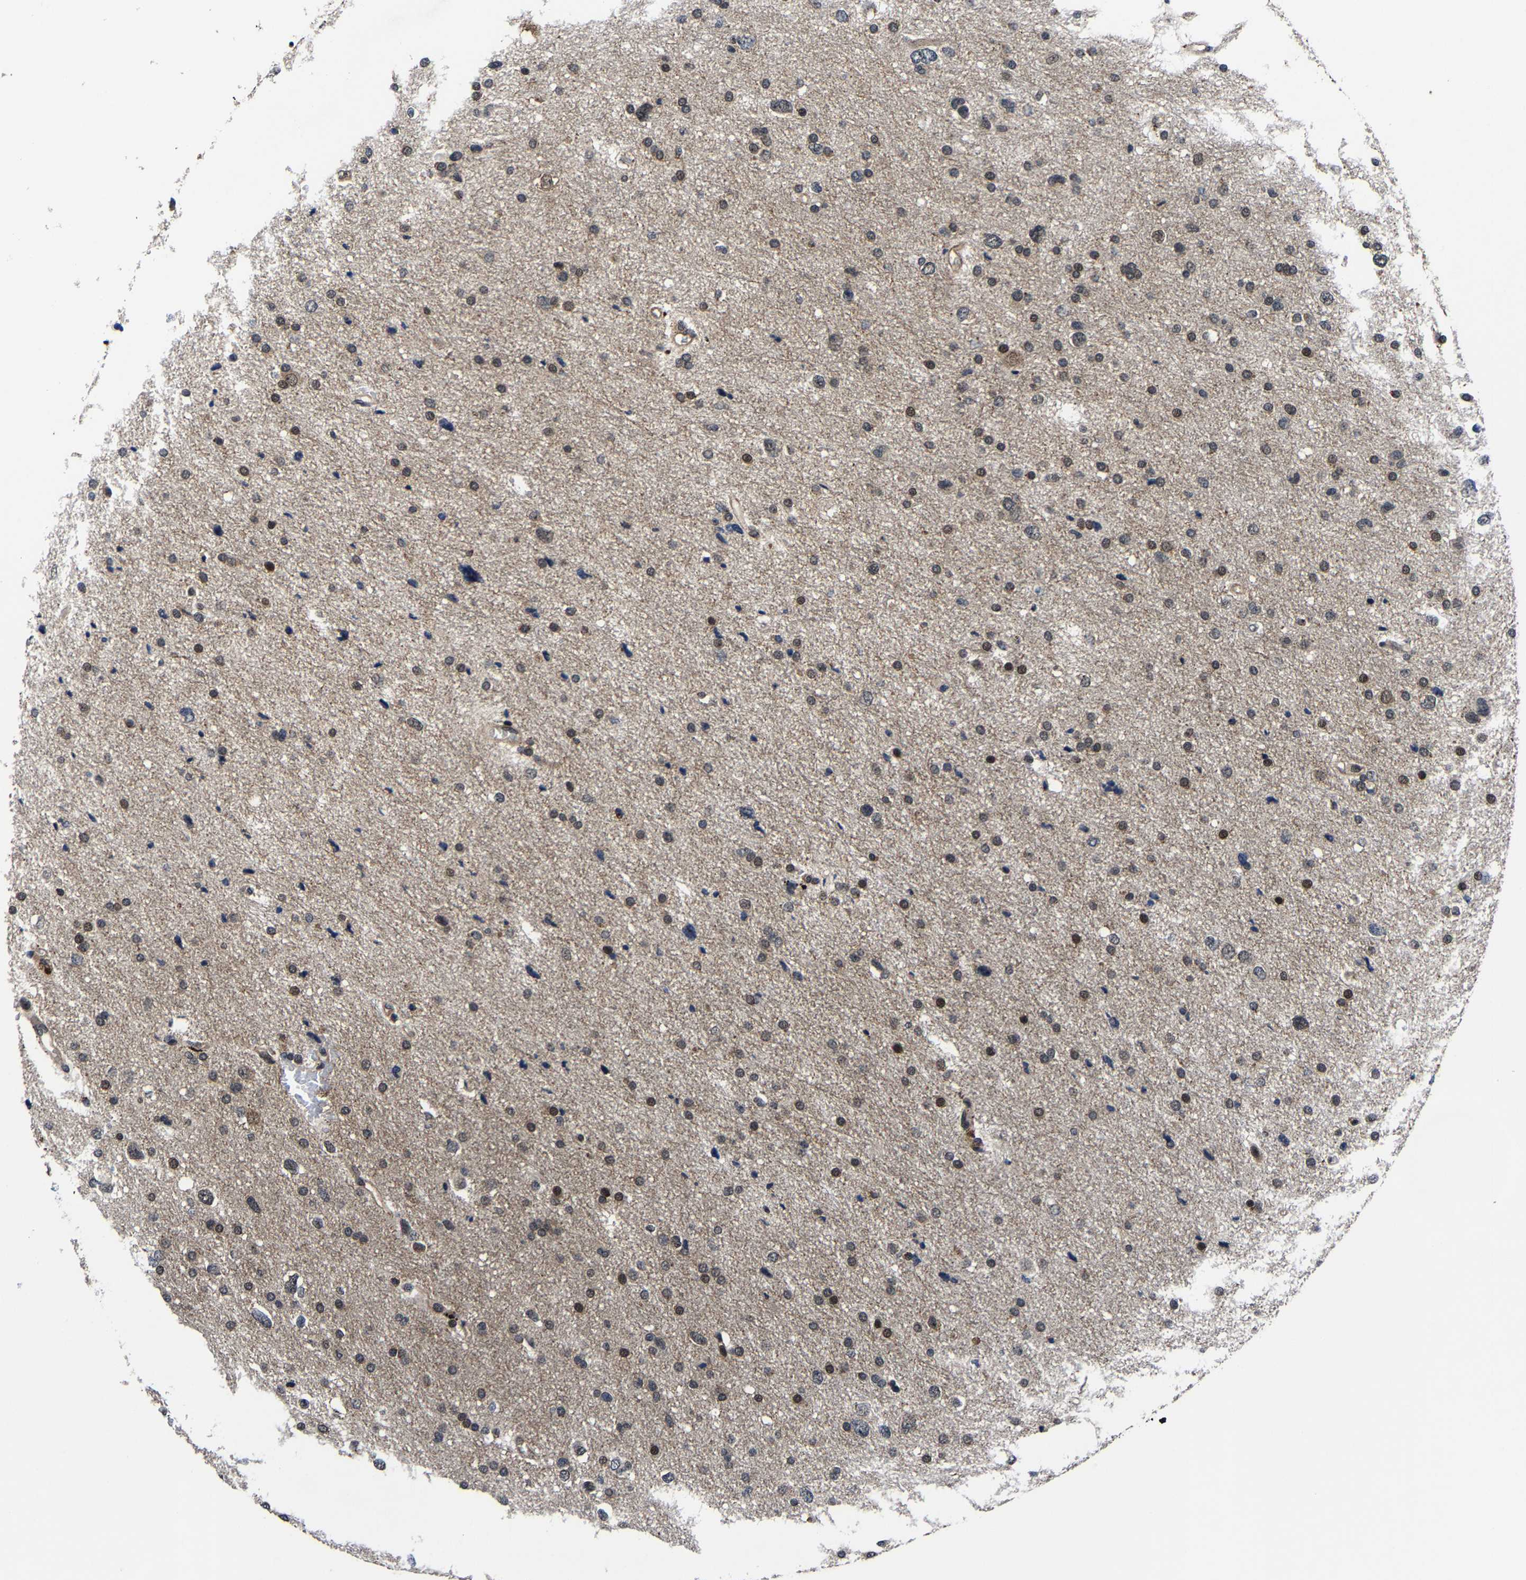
{"staining": {"intensity": "moderate", "quantity": "<25%", "location": "cytoplasmic/membranous,nuclear"}, "tissue": "glioma", "cell_type": "Tumor cells", "image_type": "cancer", "snomed": [{"axis": "morphology", "description": "Glioma, malignant, Low grade"}, {"axis": "topography", "description": "Brain"}], "caption": "DAB immunohistochemical staining of malignant glioma (low-grade) exhibits moderate cytoplasmic/membranous and nuclear protein staining in about <25% of tumor cells.", "gene": "ZCCHC7", "patient": {"sex": "female", "age": 37}}